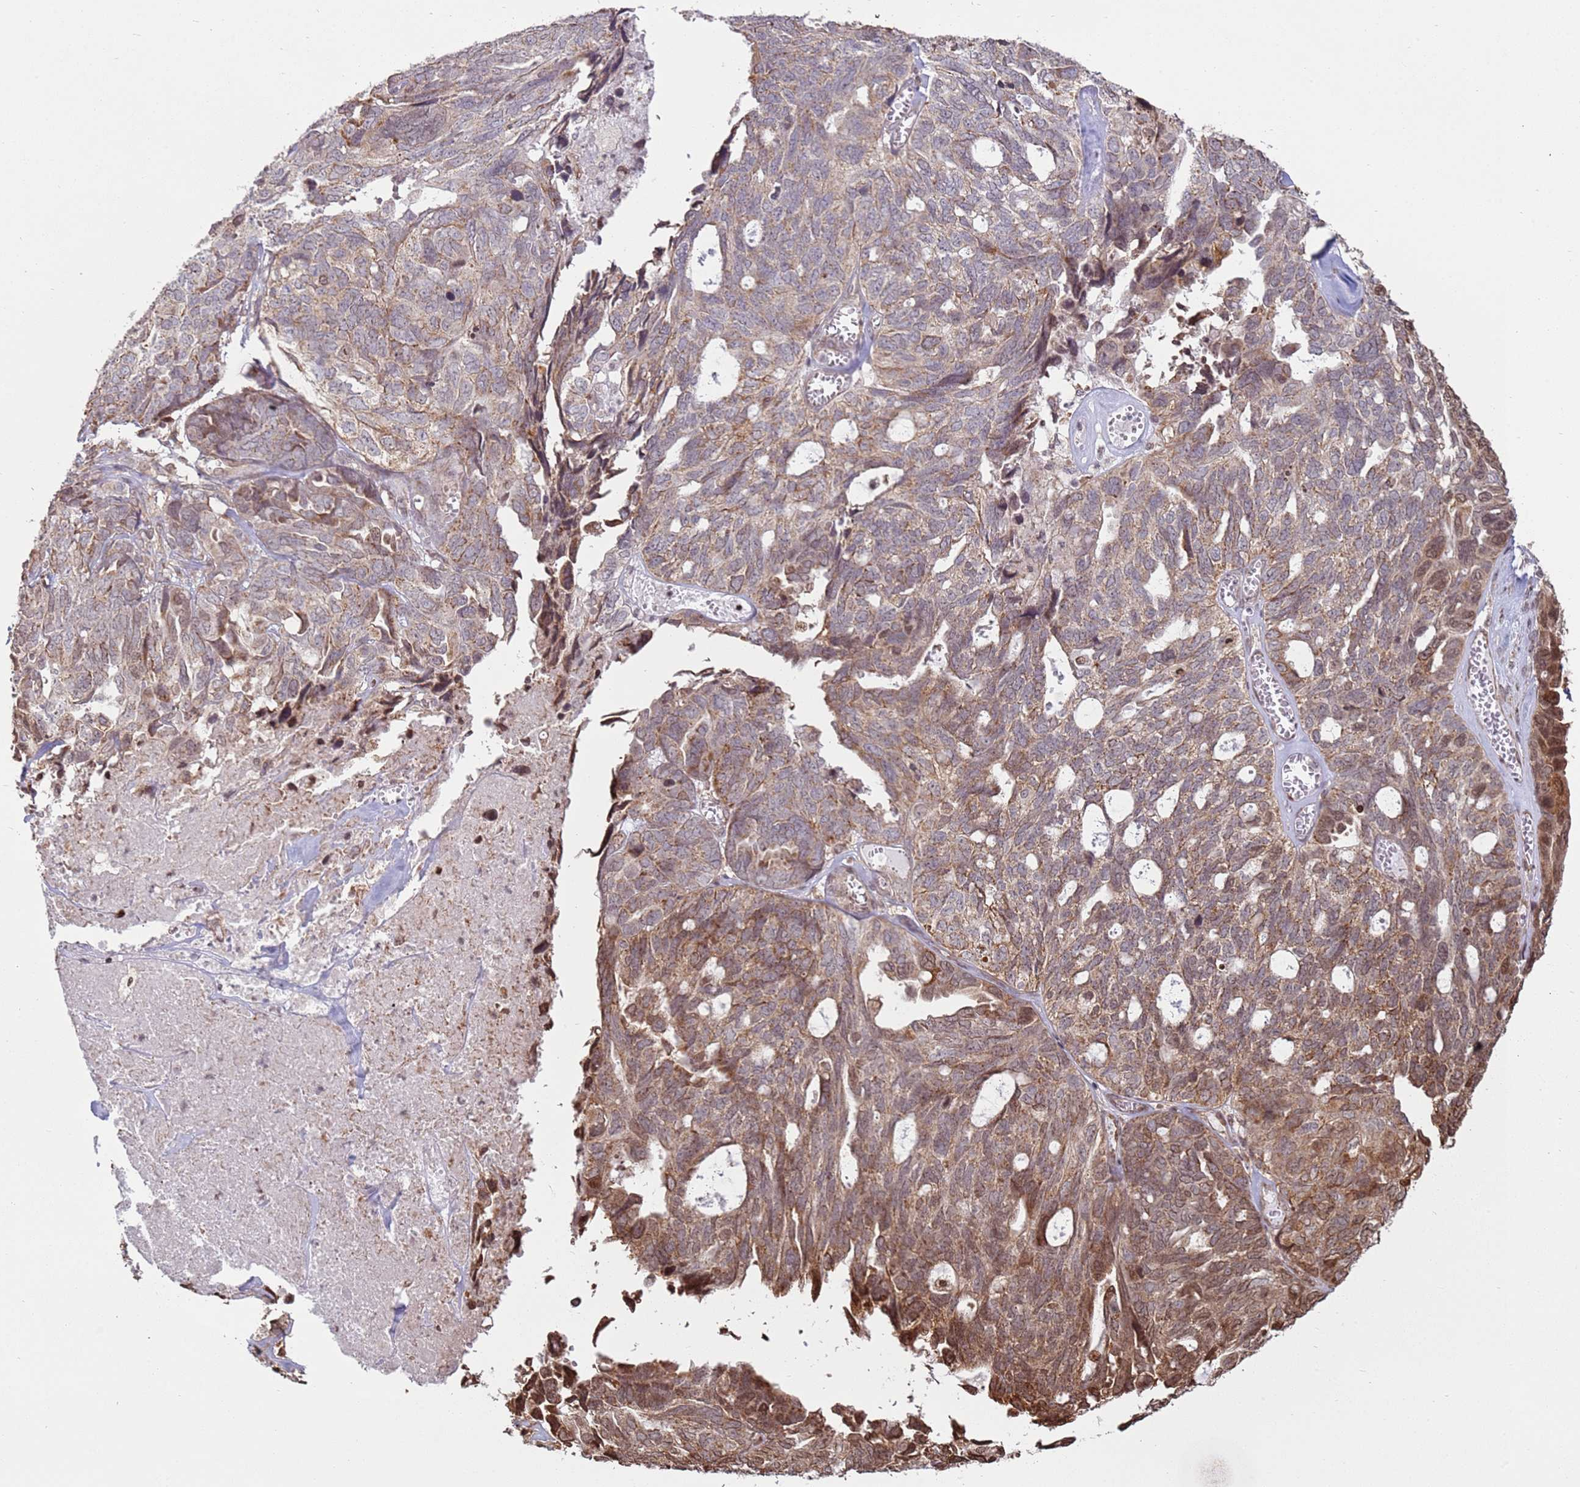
{"staining": {"intensity": "moderate", "quantity": ">75%", "location": "cytoplasmic/membranous"}, "tissue": "ovarian cancer", "cell_type": "Tumor cells", "image_type": "cancer", "snomed": [{"axis": "morphology", "description": "Cystadenocarcinoma, serous, NOS"}, {"axis": "topography", "description": "Ovary"}], "caption": "Immunohistochemical staining of ovarian serous cystadenocarcinoma shows medium levels of moderate cytoplasmic/membranous staining in approximately >75% of tumor cells.", "gene": "SCAF1", "patient": {"sex": "female", "age": 79}}